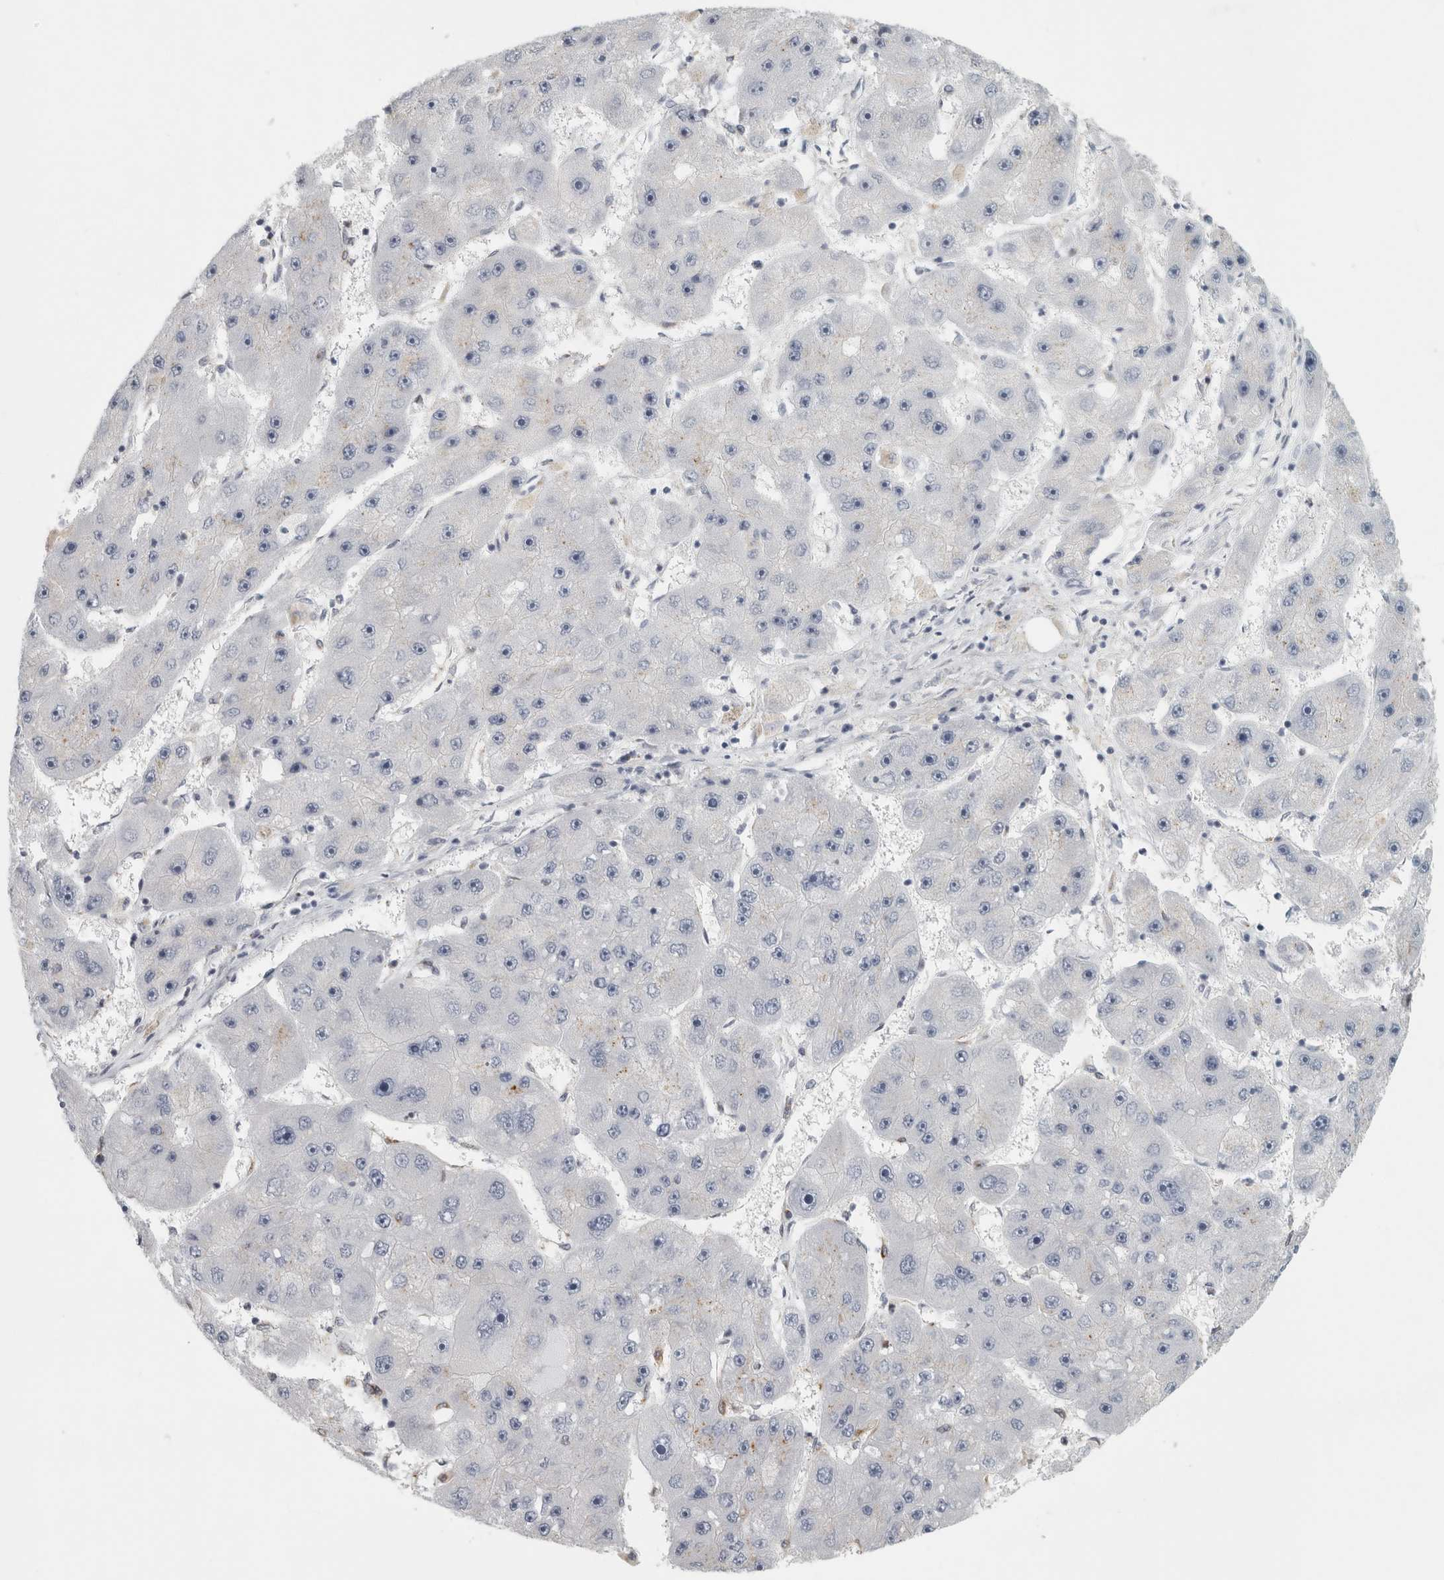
{"staining": {"intensity": "negative", "quantity": "none", "location": "none"}, "tissue": "liver cancer", "cell_type": "Tumor cells", "image_type": "cancer", "snomed": [{"axis": "morphology", "description": "Carcinoma, Hepatocellular, NOS"}, {"axis": "topography", "description": "Liver"}], "caption": "Tumor cells are negative for protein expression in human hepatocellular carcinoma (liver). The staining is performed using DAB brown chromogen with nuclei counter-stained in using hematoxylin.", "gene": "PEX6", "patient": {"sex": "female", "age": 61}}